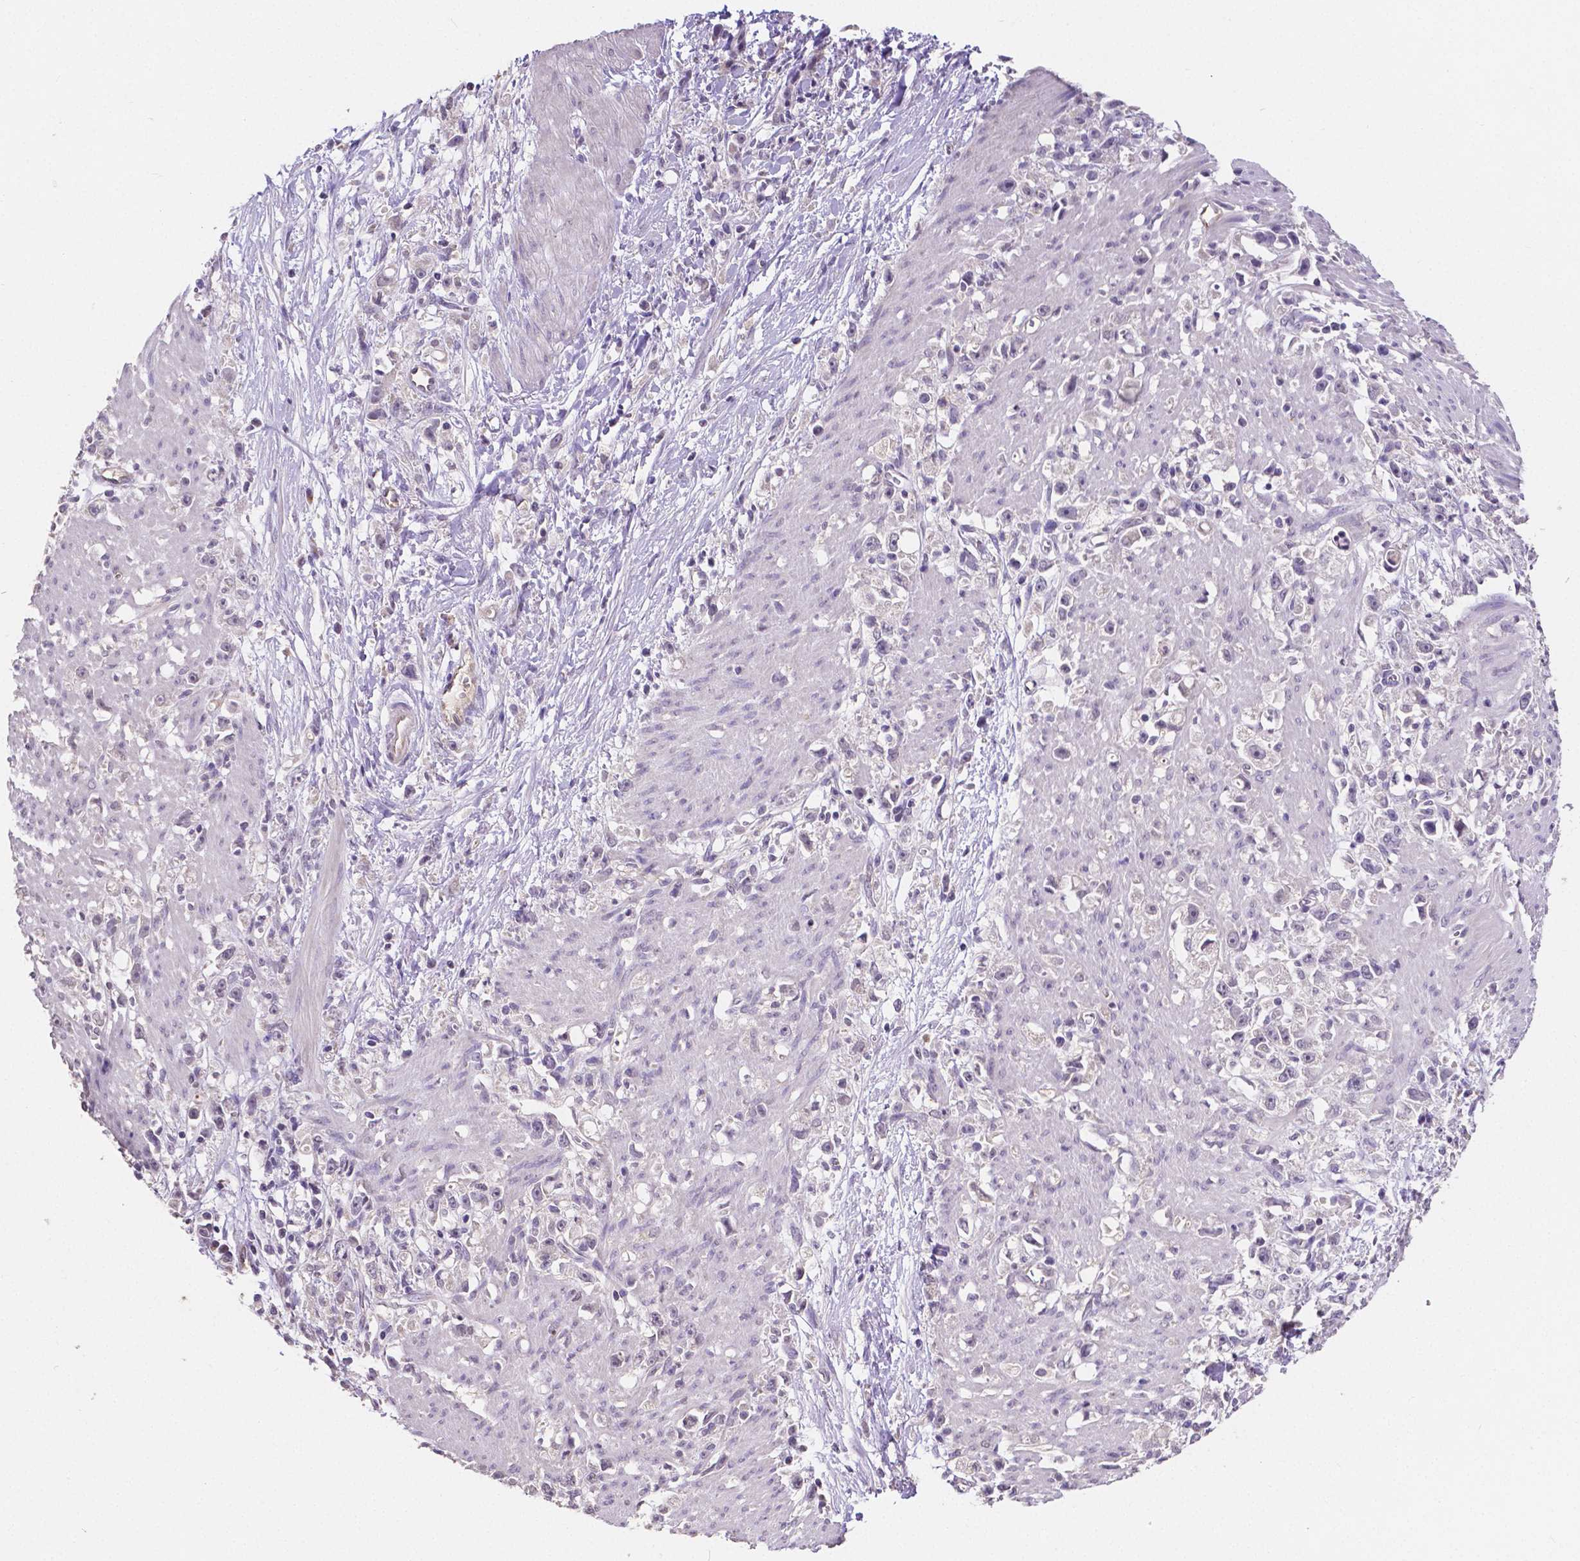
{"staining": {"intensity": "negative", "quantity": "none", "location": "none"}, "tissue": "stomach cancer", "cell_type": "Tumor cells", "image_type": "cancer", "snomed": [{"axis": "morphology", "description": "Adenocarcinoma, NOS"}, {"axis": "topography", "description": "Stomach"}], "caption": "Tumor cells are negative for protein expression in human stomach cancer (adenocarcinoma). (Brightfield microscopy of DAB (3,3'-diaminobenzidine) immunohistochemistry (IHC) at high magnification).", "gene": "ELAVL2", "patient": {"sex": "female", "age": 59}}